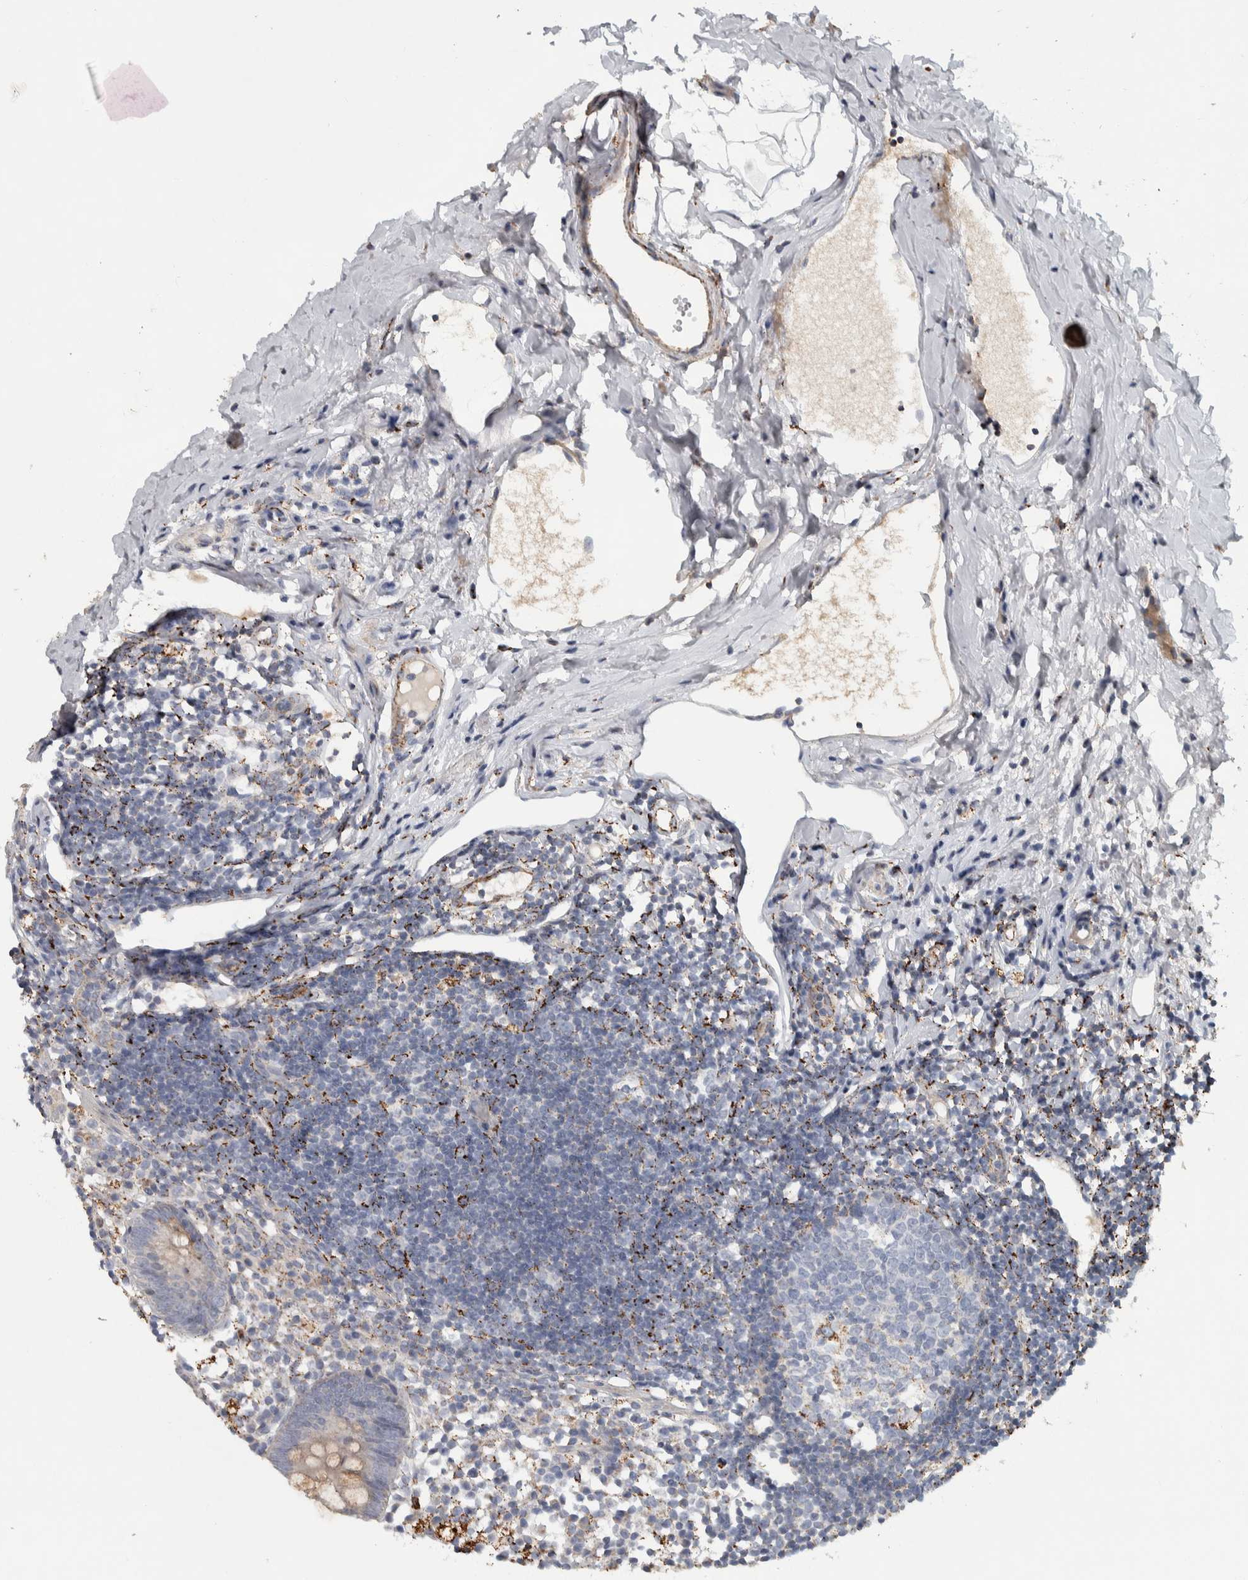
{"staining": {"intensity": "weak", "quantity": "<25%", "location": "cytoplasmic/membranous"}, "tissue": "appendix", "cell_type": "Glandular cells", "image_type": "normal", "snomed": [{"axis": "morphology", "description": "Normal tissue, NOS"}, {"axis": "topography", "description": "Appendix"}], "caption": "IHC histopathology image of unremarkable appendix stained for a protein (brown), which displays no expression in glandular cells.", "gene": "FAM78A", "patient": {"sex": "female", "age": 20}}